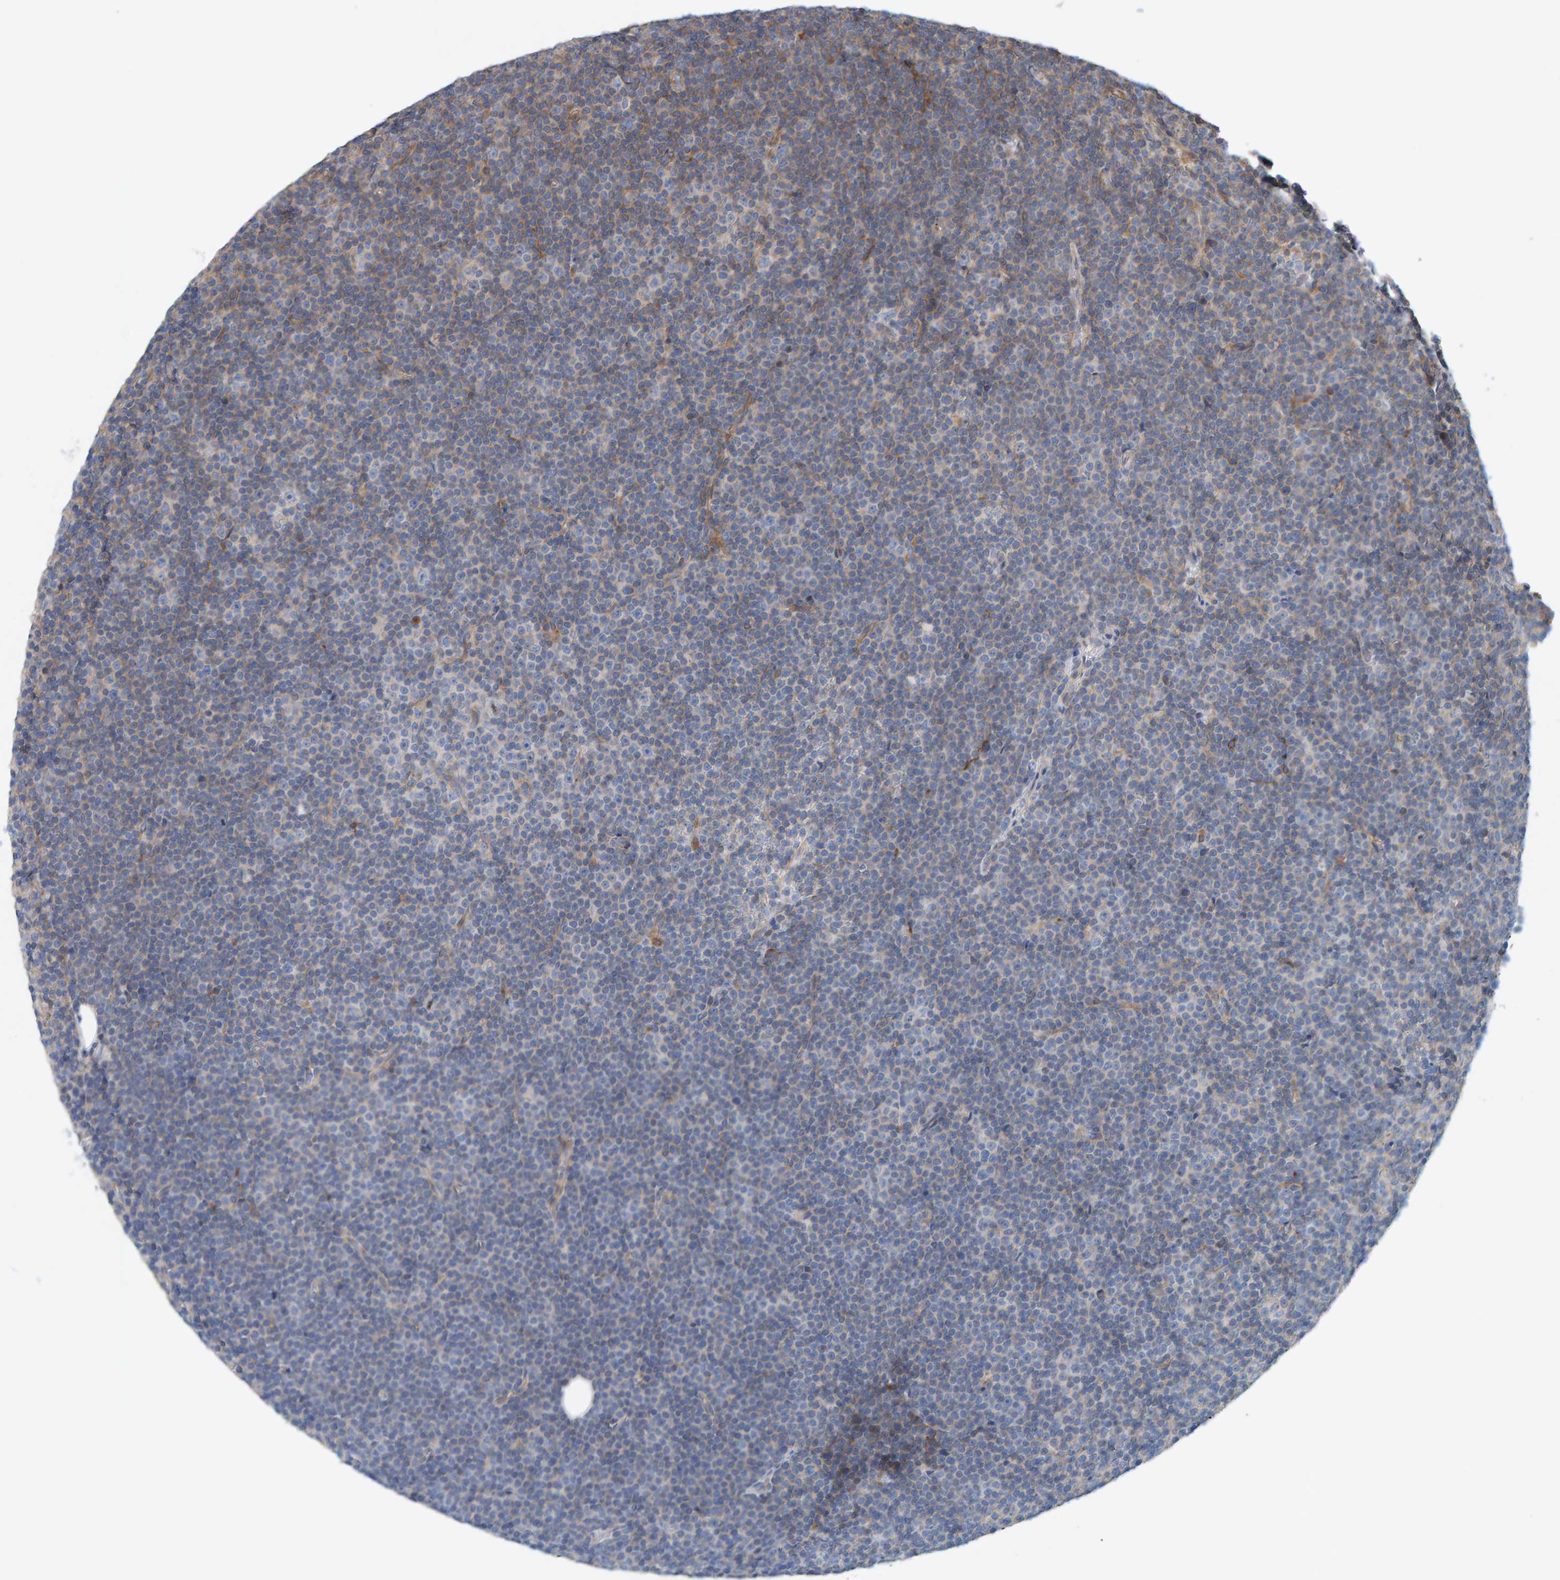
{"staining": {"intensity": "weak", "quantity": "<25%", "location": "cytoplasmic/membranous"}, "tissue": "lymphoma", "cell_type": "Tumor cells", "image_type": "cancer", "snomed": [{"axis": "morphology", "description": "Malignant lymphoma, non-Hodgkin's type, Low grade"}, {"axis": "topography", "description": "Lymph node"}], "caption": "Tumor cells are negative for brown protein staining in lymphoma.", "gene": "RGP1", "patient": {"sex": "female", "age": 67}}